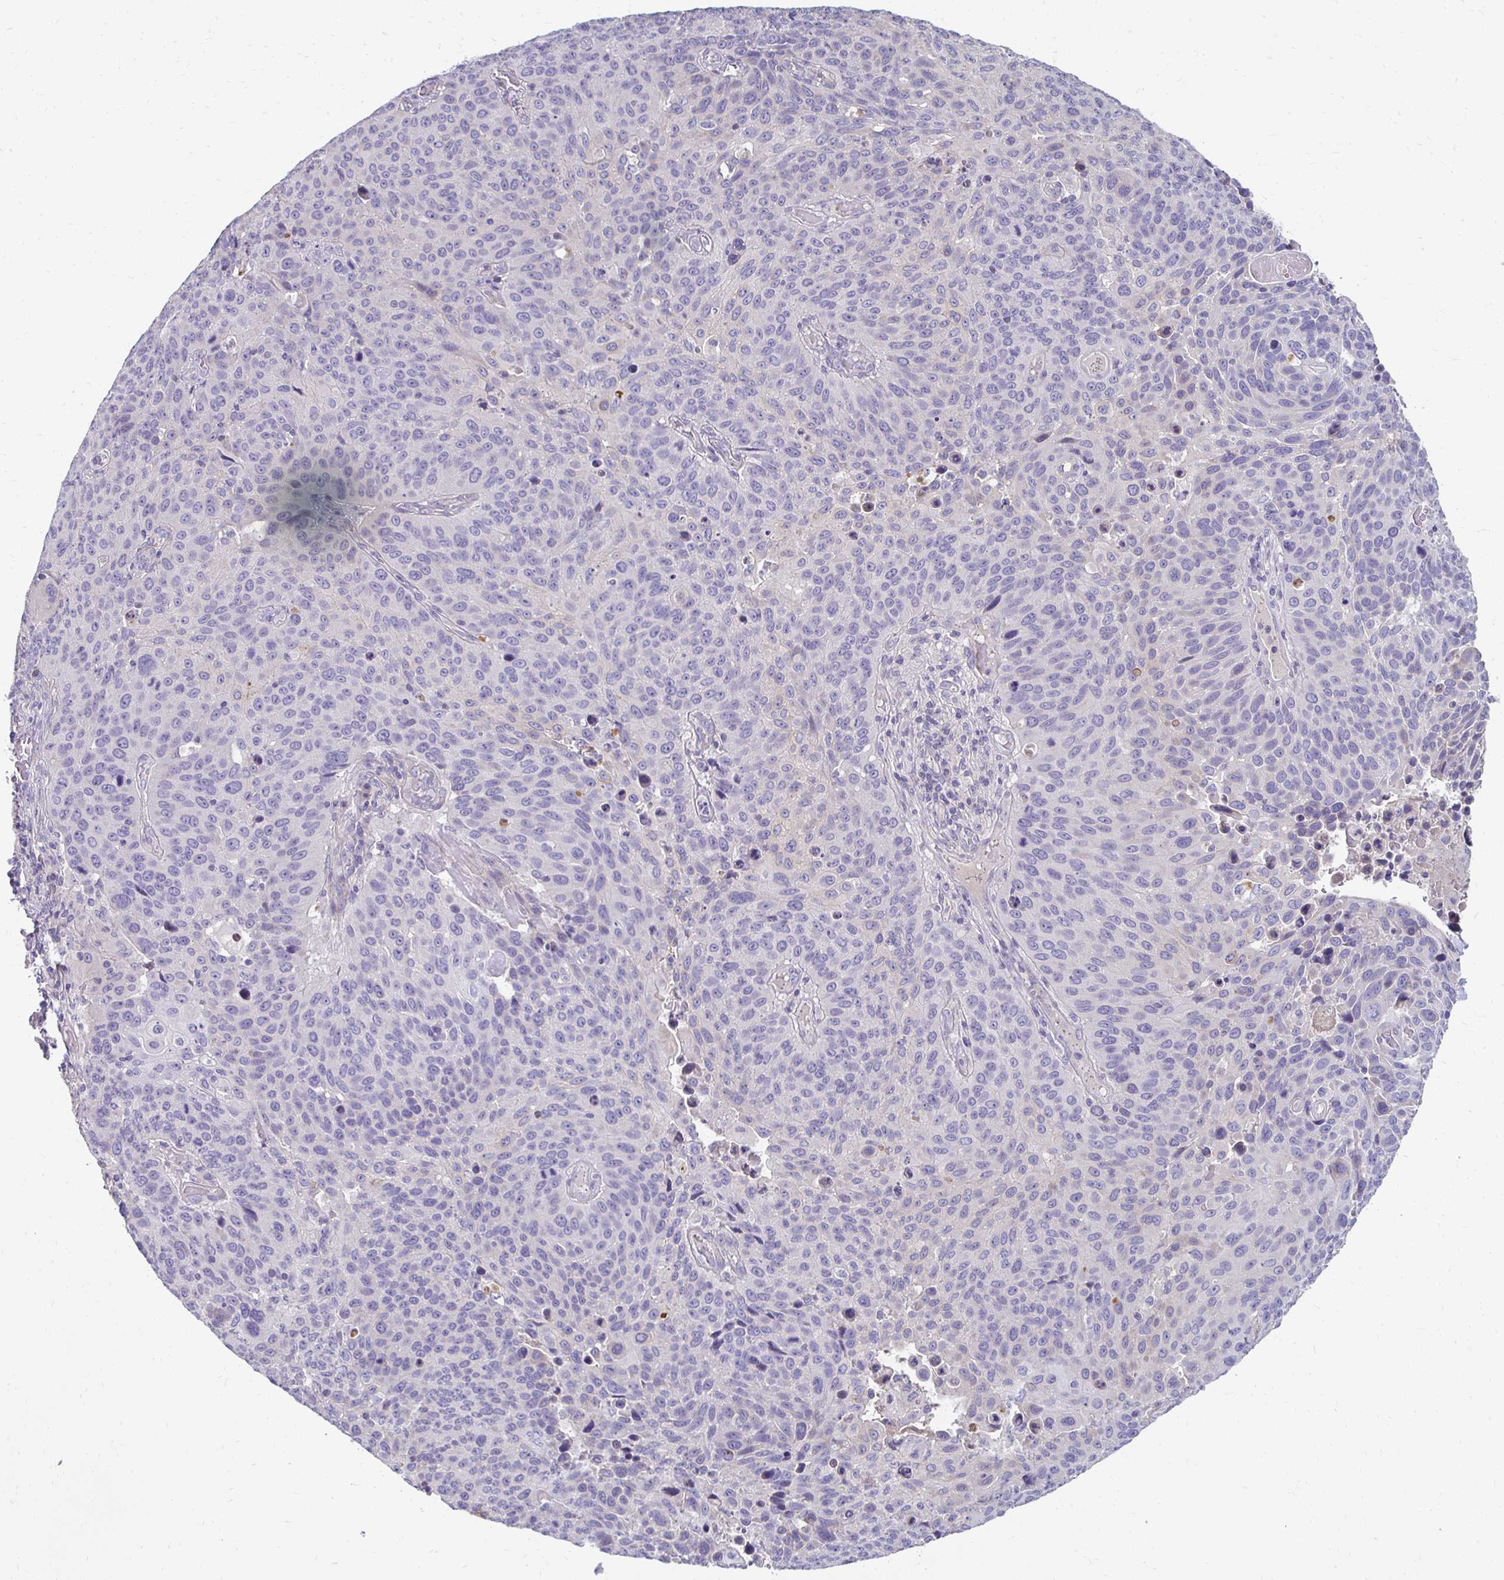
{"staining": {"intensity": "negative", "quantity": "none", "location": "none"}, "tissue": "lung cancer", "cell_type": "Tumor cells", "image_type": "cancer", "snomed": [{"axis": "morphology", "description": "Squamous cell carcinoma, NOS"}, {"axis": "topography", "description": "Lung"}], "caption": "Tumor cells show no significant protein expression in lung cancer (squamous cell carcinoma).", "gene": "AKAP6", "patient": {"sex": "male", "age": 68}}